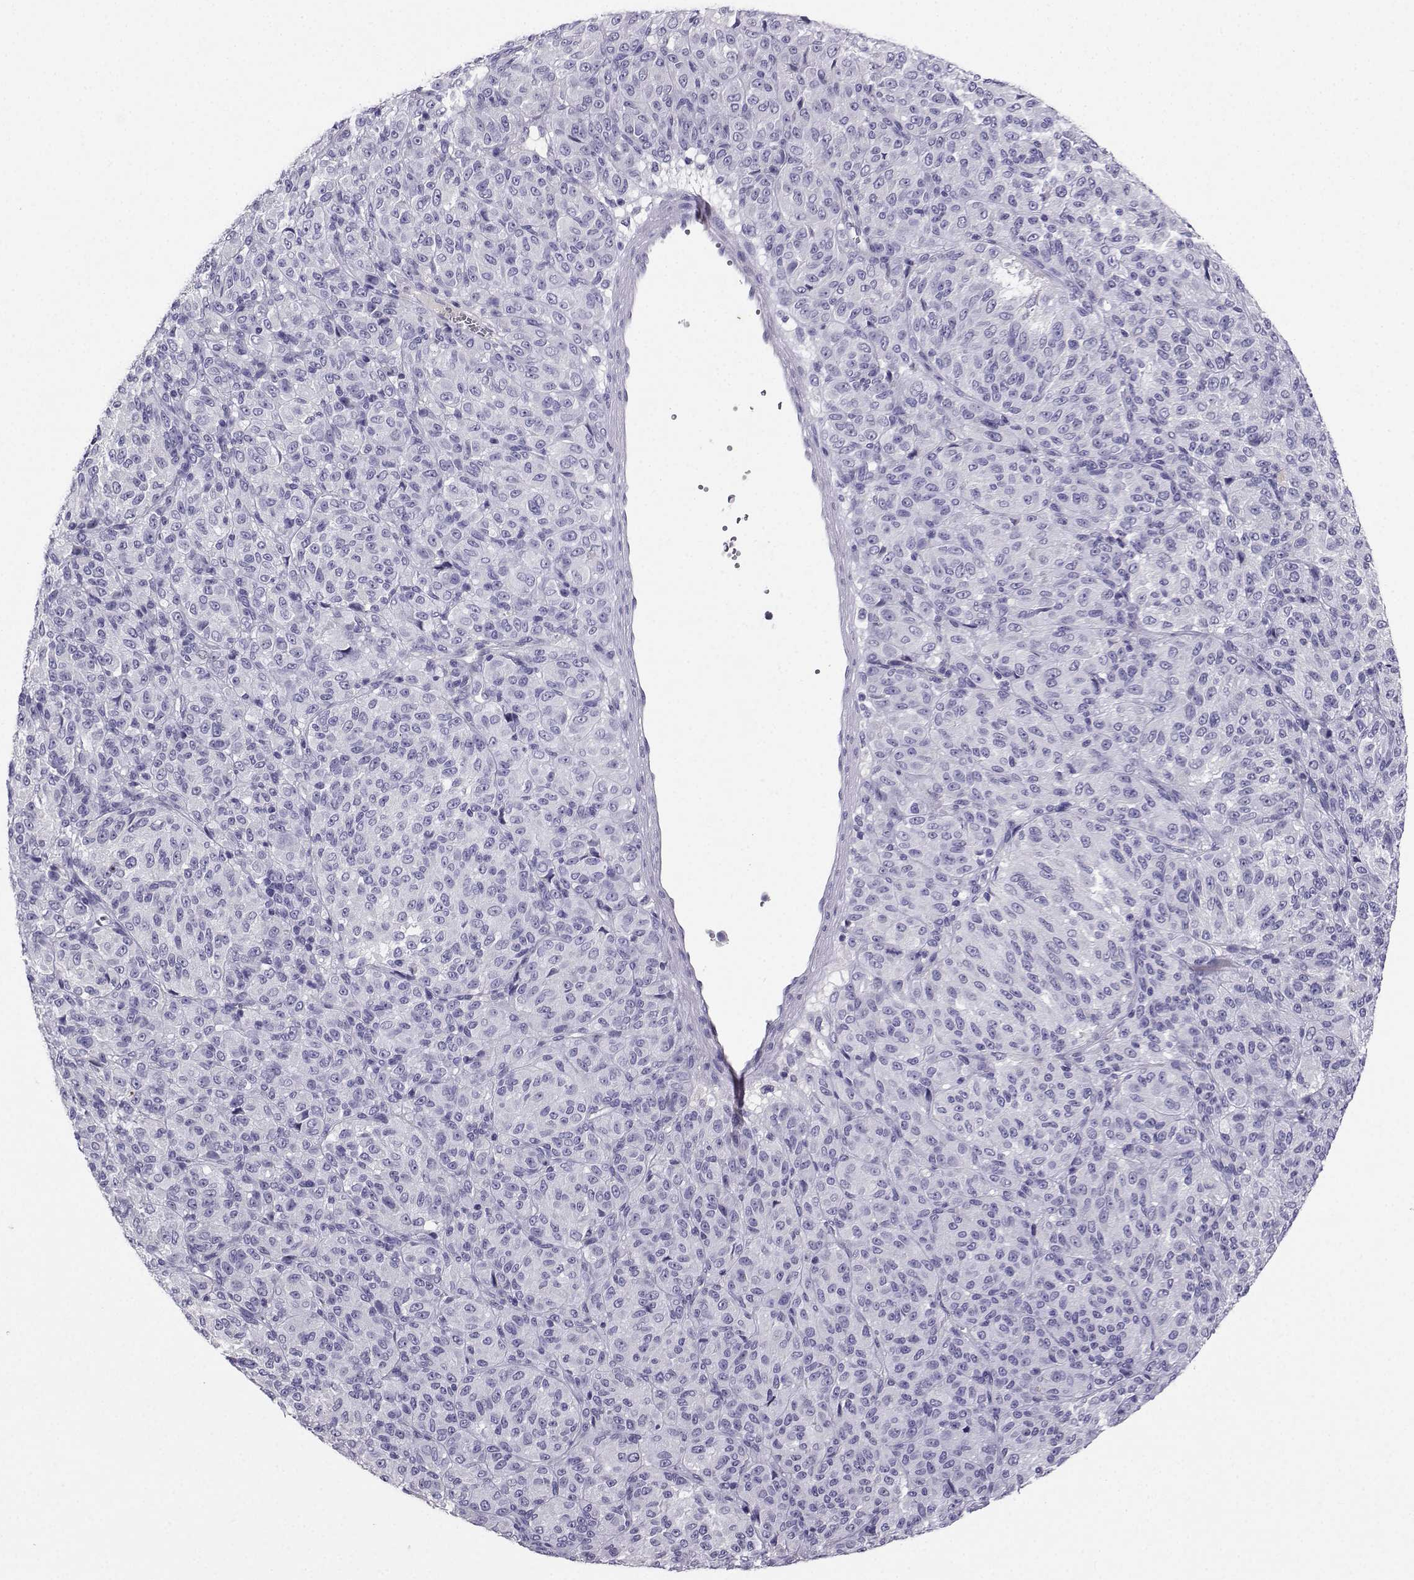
{"staining": {"intensity": "negative", "quantity": "none", "location": "none"}, "tissue": "melanoma", "cell_type": "Tumor cells", "image_type": "cancer", "snomed": [{"axis": "morphology", "description": "Malignant melanoma, Metastatic site"}, {"axis": "topography", "description": "Brain"}], "caption": "DAB (3,3'-diaminobenzidine) immunohistochemical staining of human melanoma shows no significant staining in tumor cells.", "gene": "GRIK4", "patient": {"sex": "female", "age": 56}}